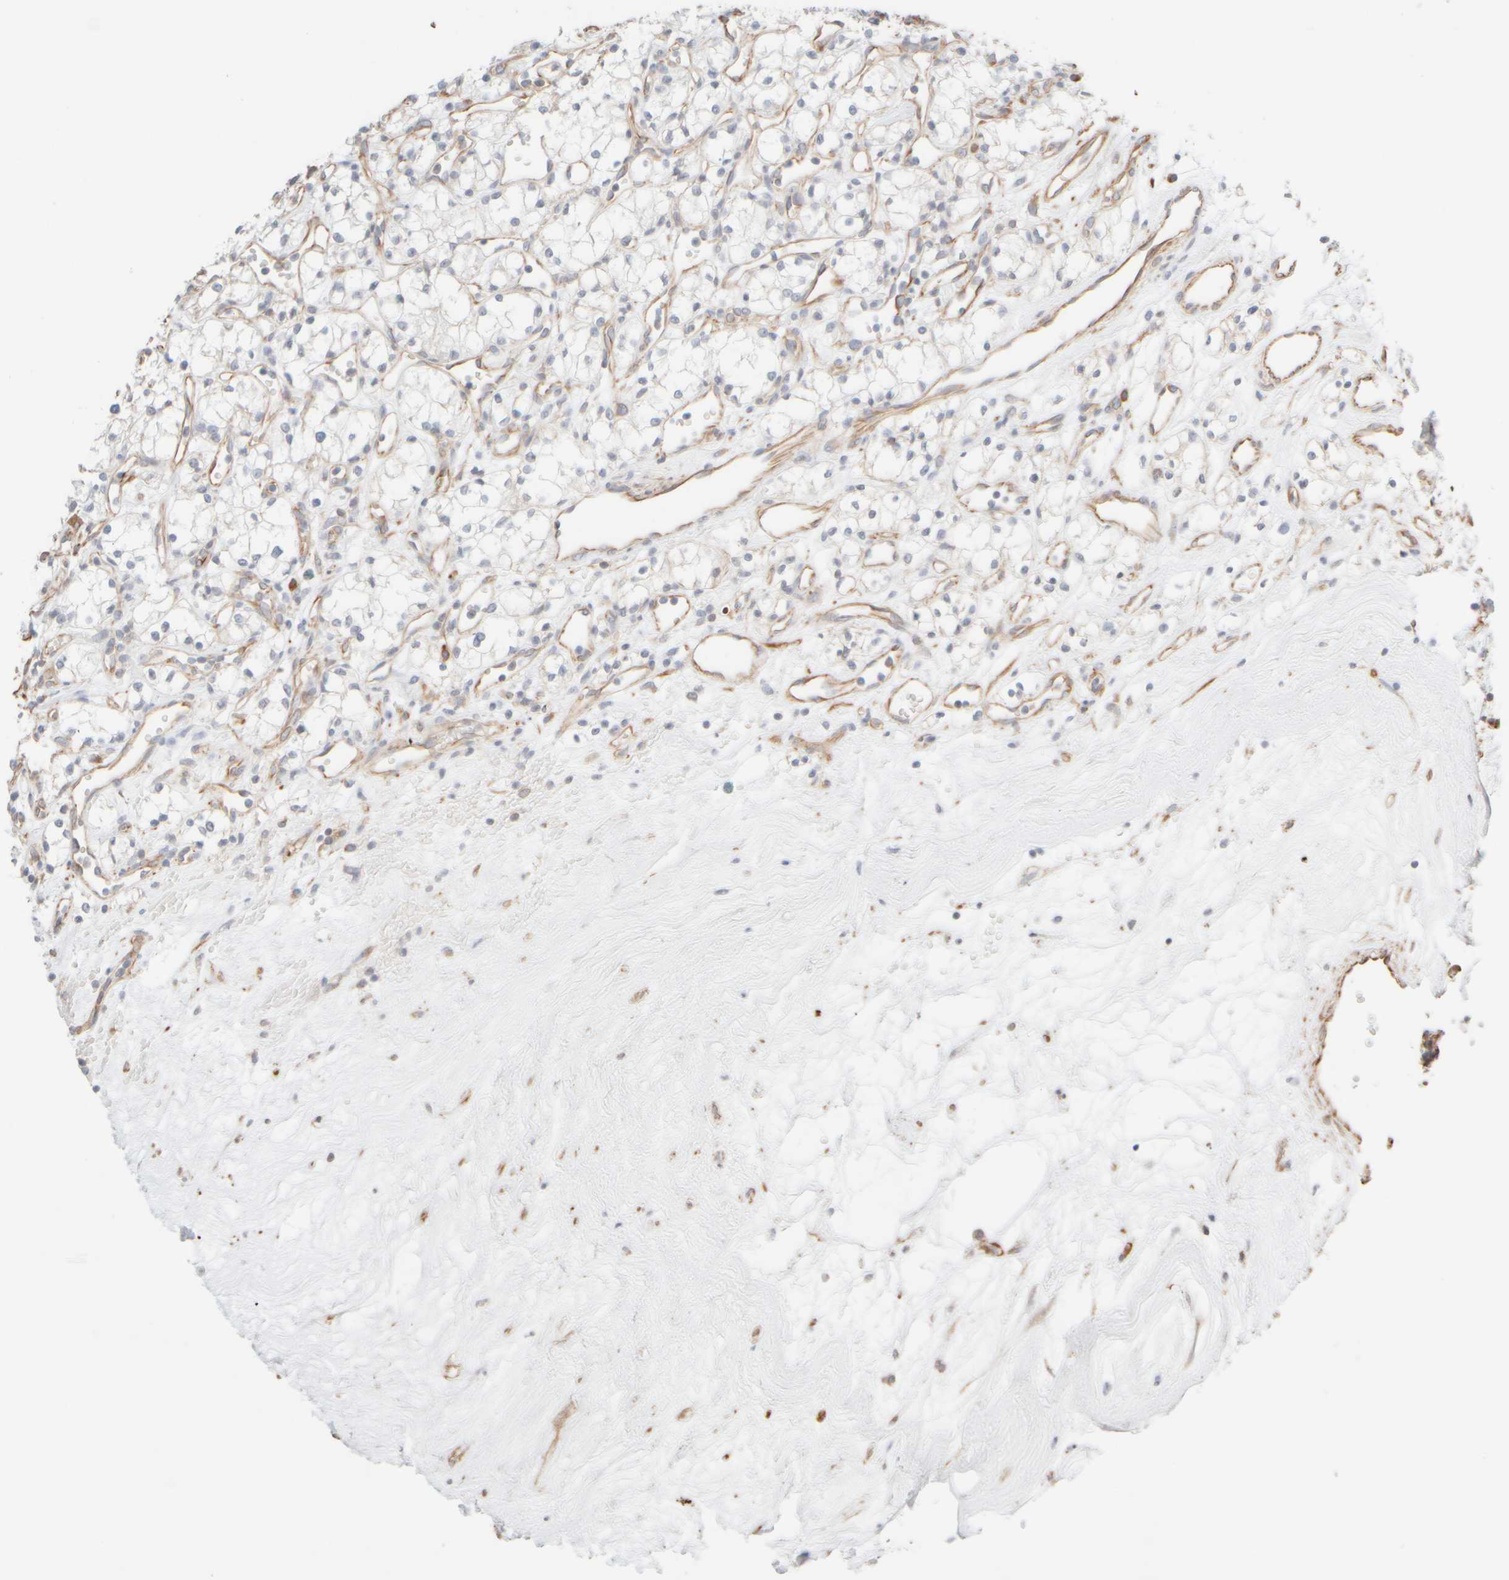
{"staining": {"intensity": "negative", "quantity": "none", "location": "none"}, "tissue": "renal cancer", "cell_type": "Tumor cells", "image_type": "cancer", "snomed": [{"axis": "morphology", "description": "Adenocarcinoma, NOS"}, {"axis": "topography", "description": "Kidney"}], "caption": "Micrograph shows no significant protein staining in tumor cells of adenocarcinoma (renal).", "gene": "KRT15", "patient": {"sex": "male", "age": 59}}